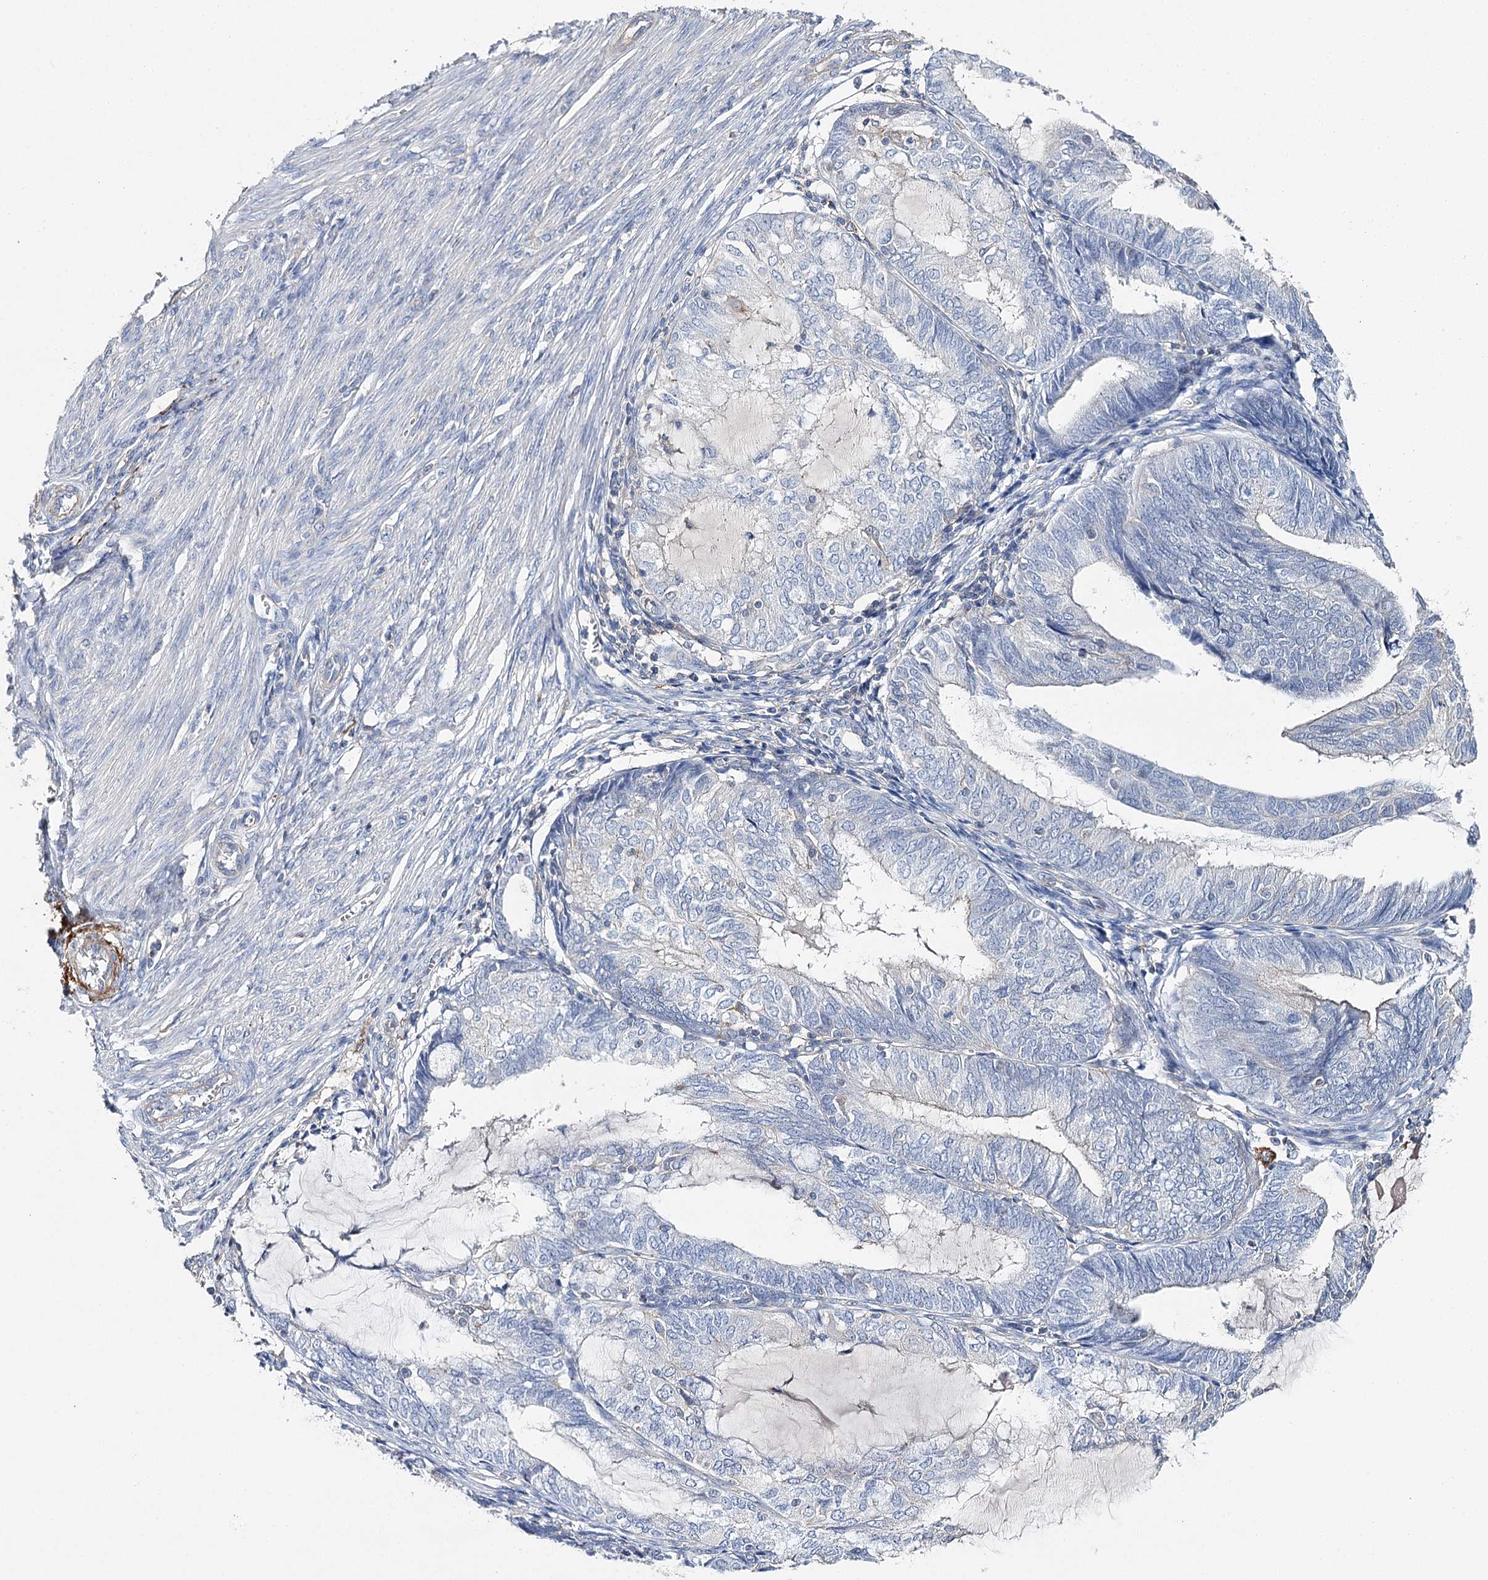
{"staining": {"intensity": "negative", "quantity": "none", "location": "none"}, "tissue": "endometrial cancer", "cell_type": "Tumor cells", "image_type": "cancer", "snomed": [{"axis": "morphology", "description": "Adenocarcinoma, NOS"}, {"axis": "topography", "description": "Endometrium"}], "caption": "Tumor cells are negative for brown protein staining in adenocarcinoma (endometrial).", "gene": "EPYC", "patient": {"sex": "female", "age": 81}}